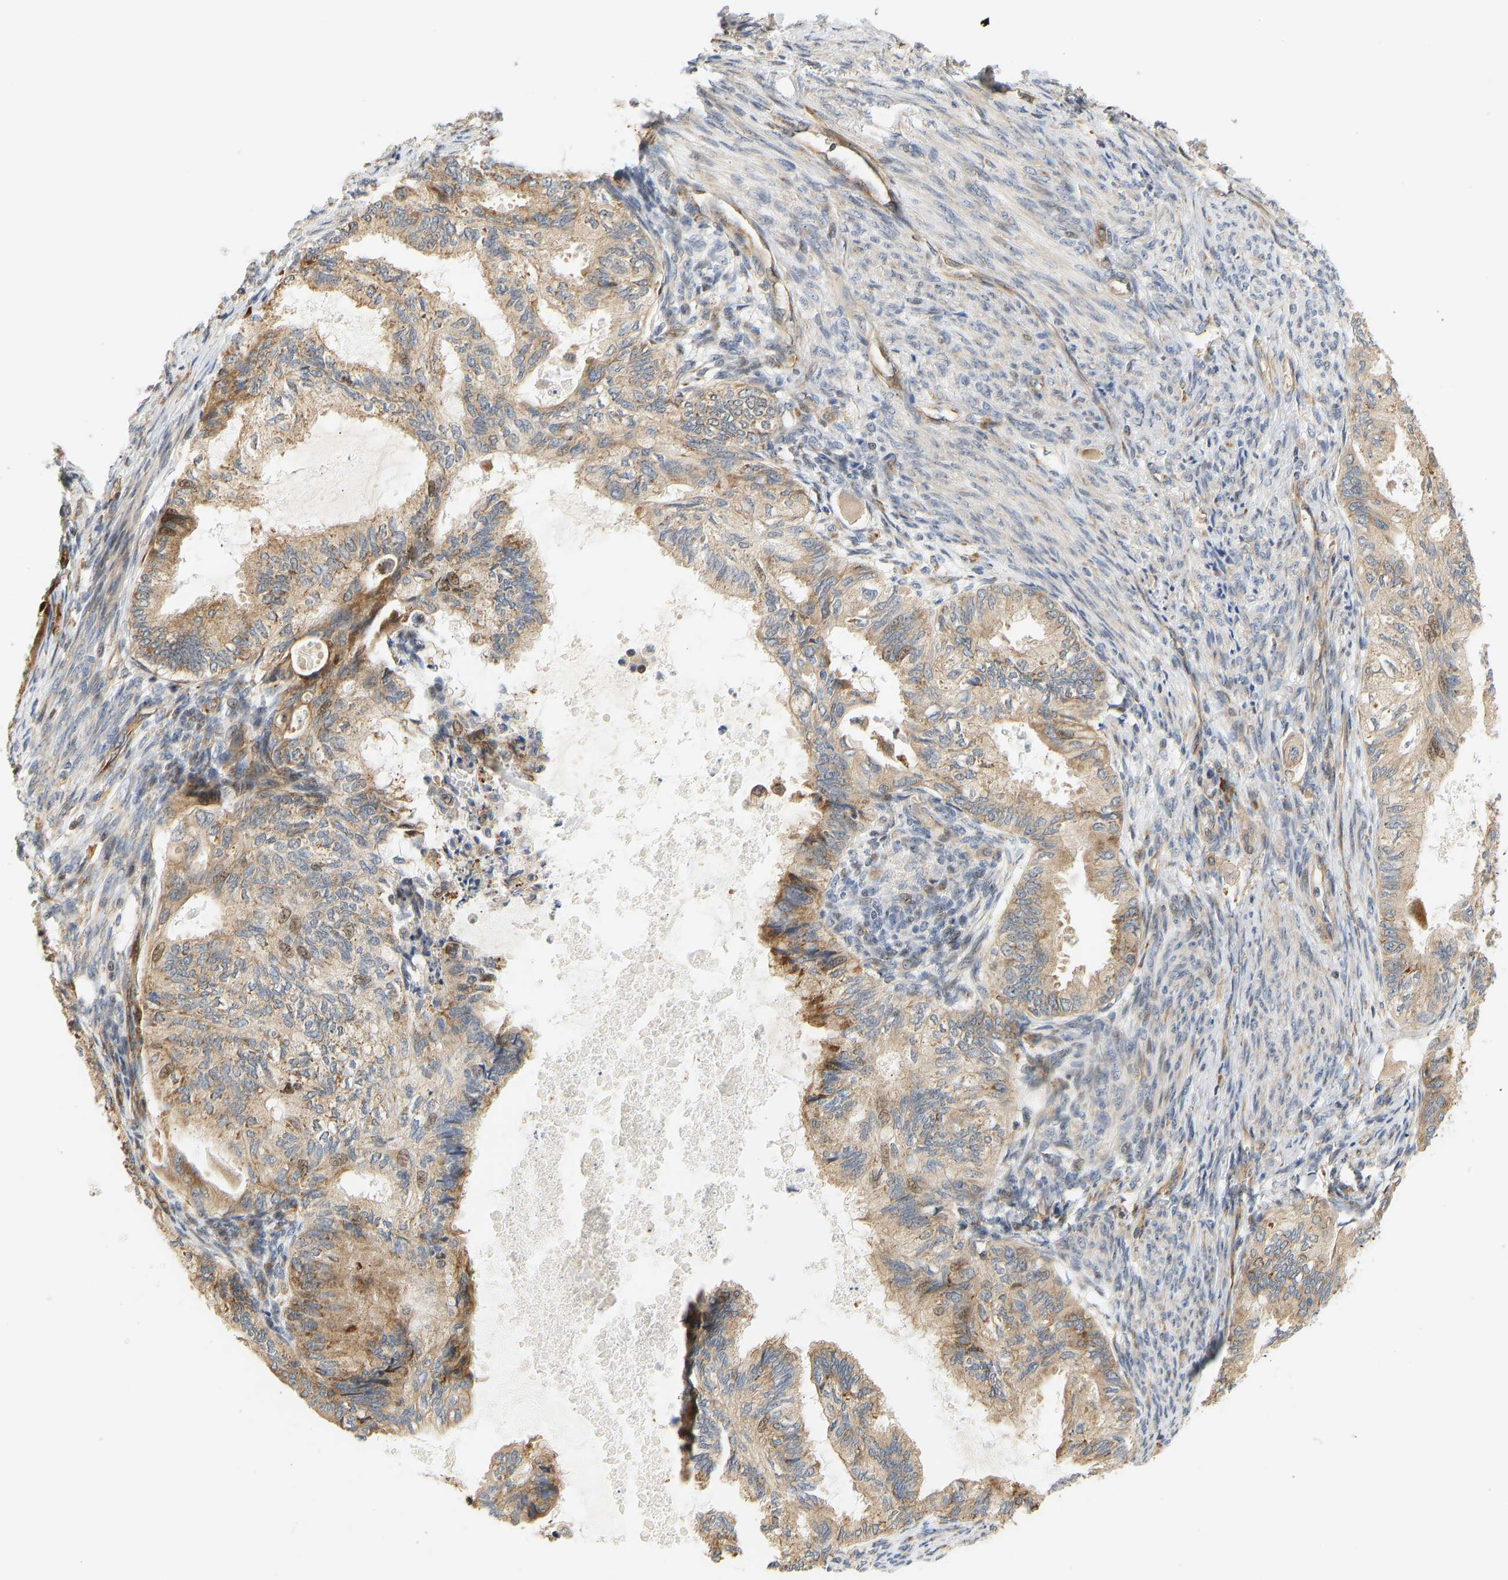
{"staining": {"intensity": "moderate", "quantity": ">75%", "location": "cytoplasmic/membranous"}, "tissue": "cervical cancer", "cell_type": "Tumor cells", "image_type": "cancer", "snomed": [{"axis": "morphology", "description": "Normal tissue, NOS"}, {"axis": "morphology", "description": "Adenocarcinoma, NOS"}, {"axis": "topography", "description": "Cervix"}, {"axis": "topography", "description": "Endometrium"}], "caption": "Cervical adenocarcinoma stained with DAB immunohistochemistry (IHC) reveals medium levels of moderate cytoplasmic/membranous expression in about >75% of tumor cells.", "gene": "RPS14", "patient": {"sex": "female", "age": 86}}